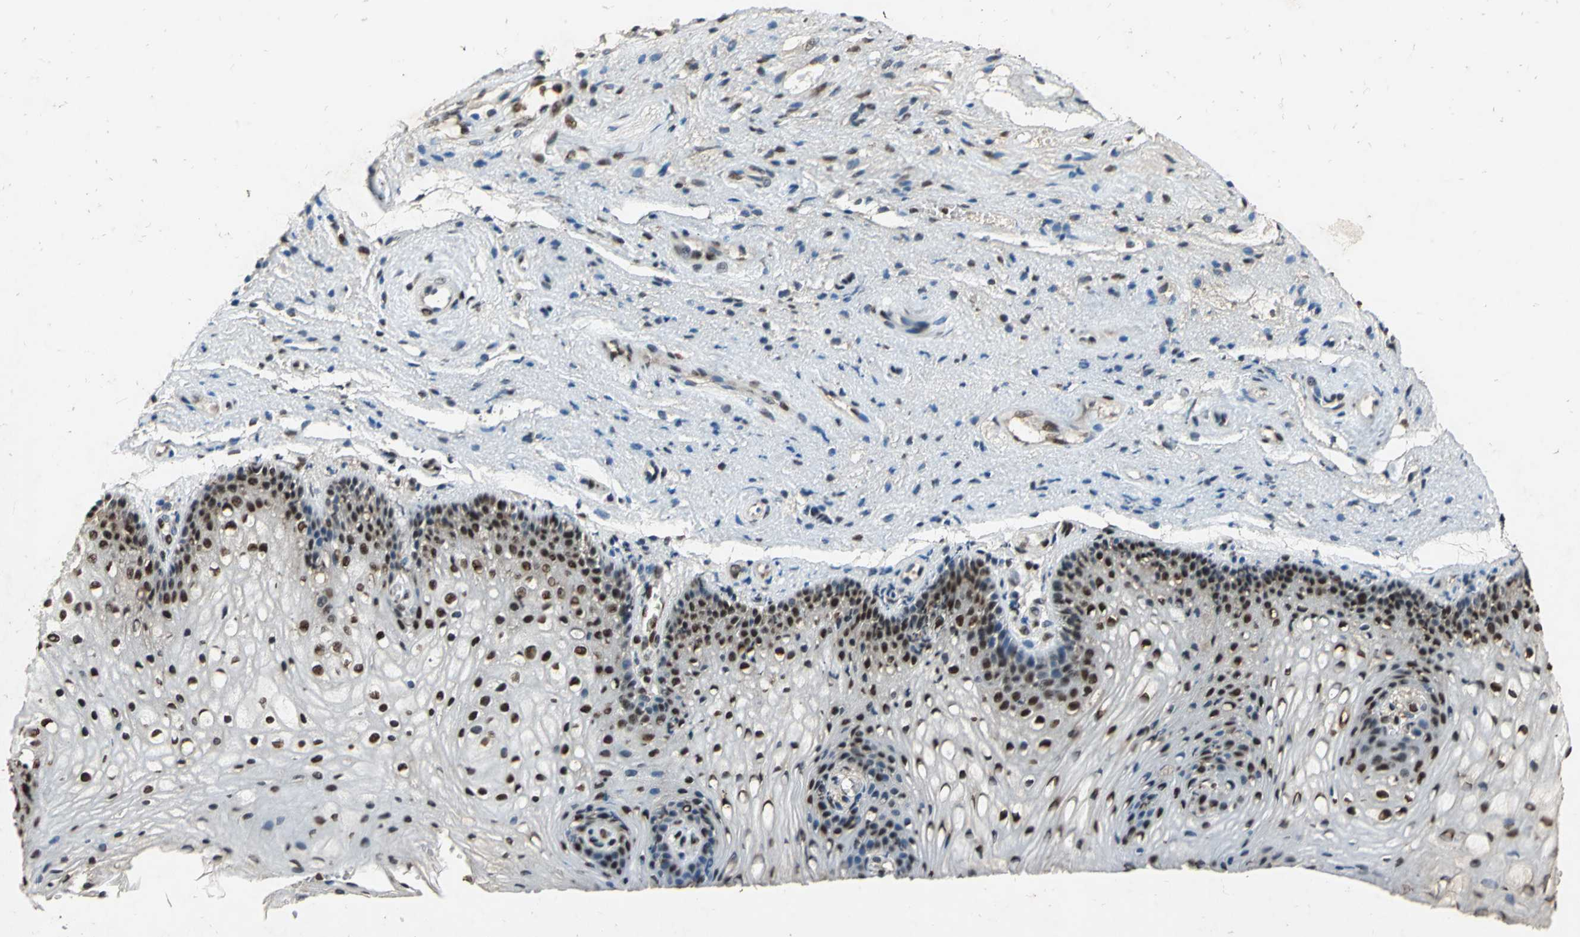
{"staining": {"intensity": "strong", "quantity": ">75%", "location": "nuclear"}, "tissue": "vagina", "cell_type": "Squamous epithelial cells", "image_type": "normal", "snomed": [{"axis": "morphology", "description": "Normal tissue, NOS"}, {"axis": "topography", "description": "Vagina"}], "caption": "Vagina stained with DAB IHC displays high levels of strong nuclear positivity in about >75% of squamous epithelial cells. Using DAB (brown) and hematoxylin (blue) stains, captured at high magnification using brightfield microscopy.", "gene": "MTA2", "patient": {"sex": "female", "age": 34}}